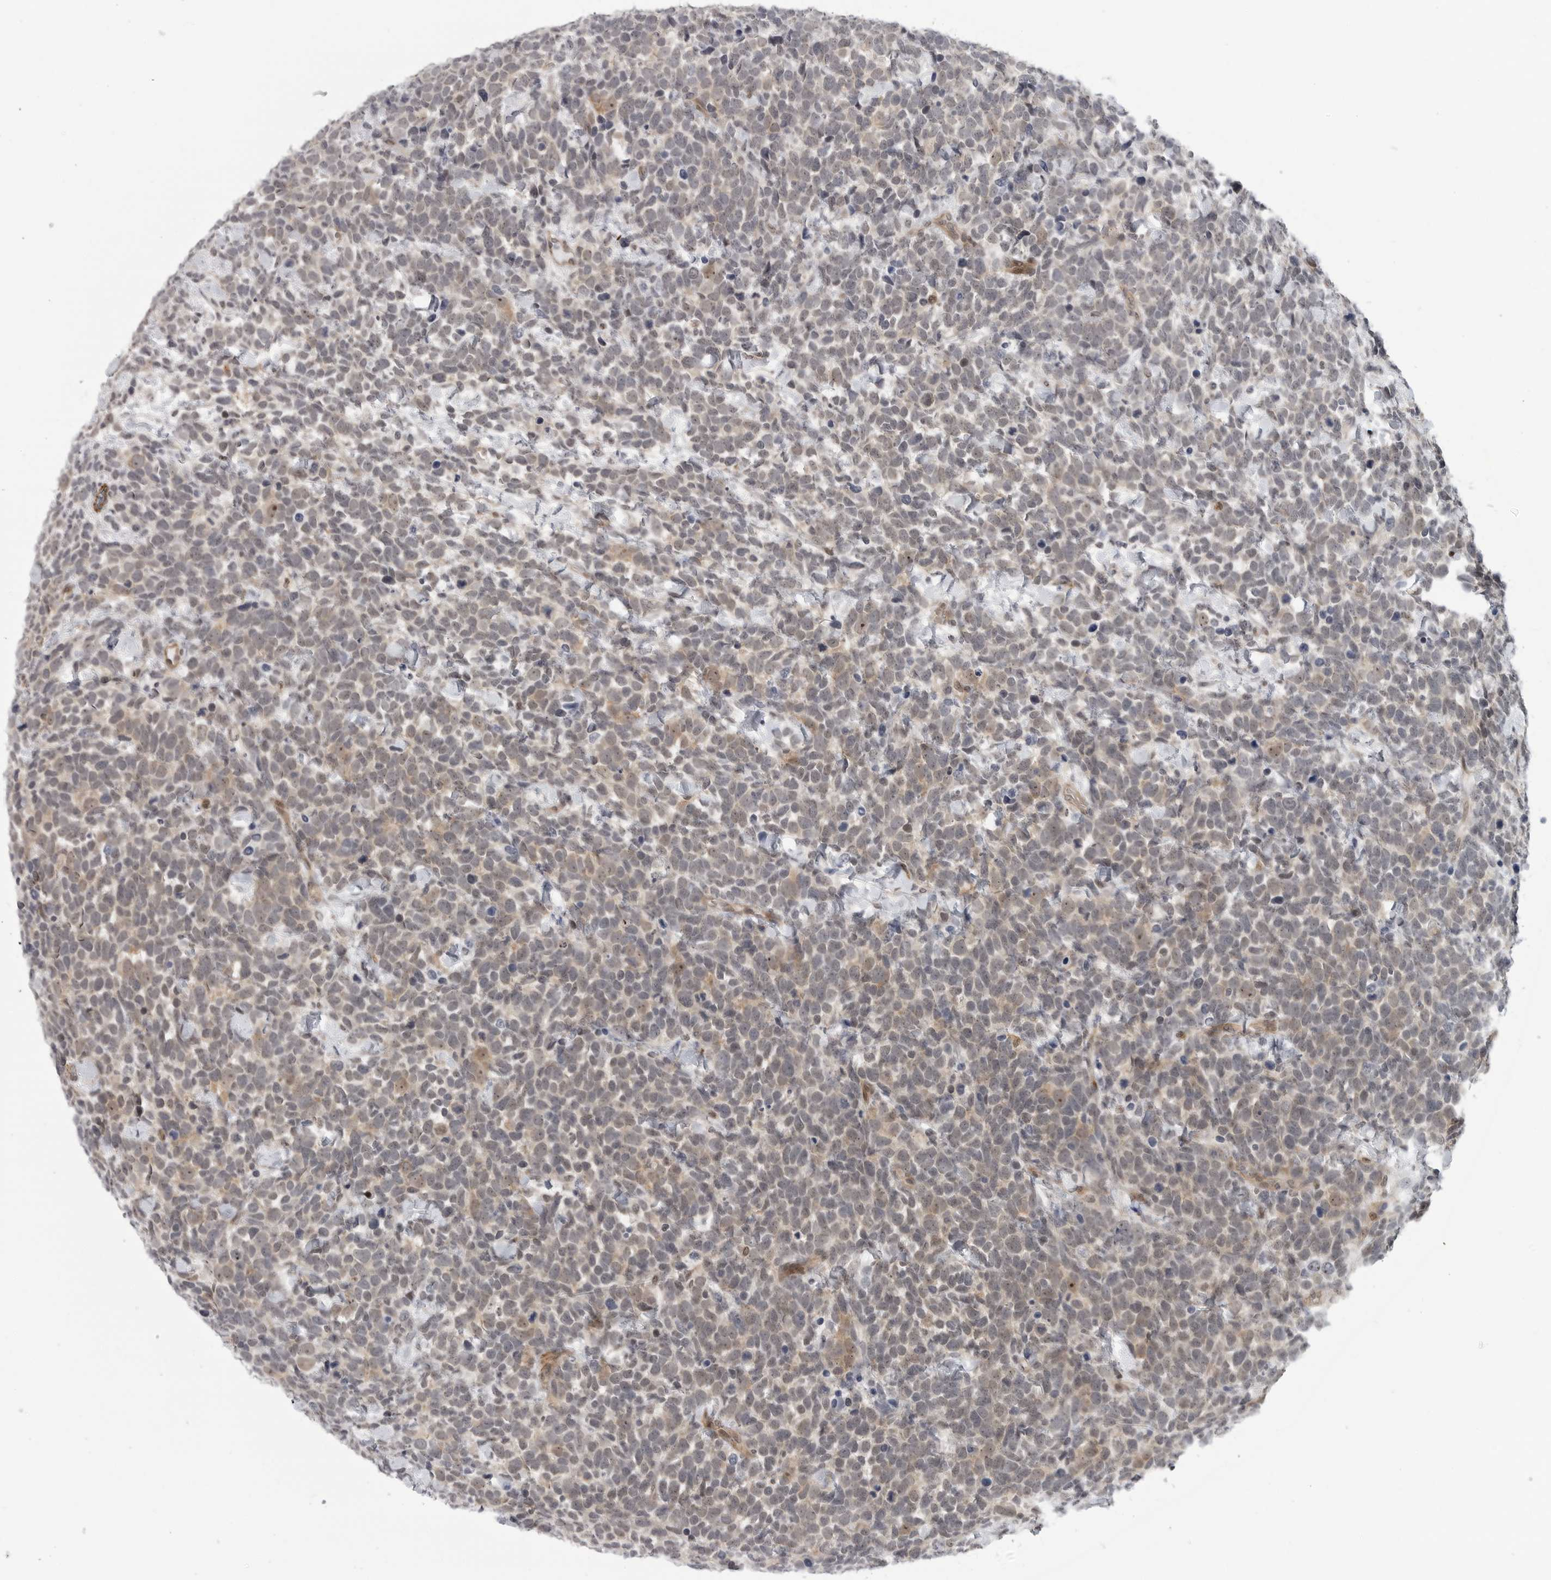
{"staining": {"intensity": "weak", "quantity": "25%-75%", "location": "cytoplasmic/membranous"}, "tissue": "urothelial cancer", "cell_type": "Tumor cells", "image_type": "cancer", "snomed": [{"axis": "morphology", "description": "Urothelial carcinoma, High grade"}, {"axis": "topography", "description": "Urinary bladder"}], "caption": "Weak cytoplasmic/membranous protein expression is present in approximately 25%-75% of tumor cells in urothelial cancer. The staining was performed using DAB (3,3'-diaminobenzidine), with brown indicating positive protein expression. Nuclei are stained blue with hematoxylin.", "gene": "CEP295NL", "patient": {"sex": "female", "age": 82}}